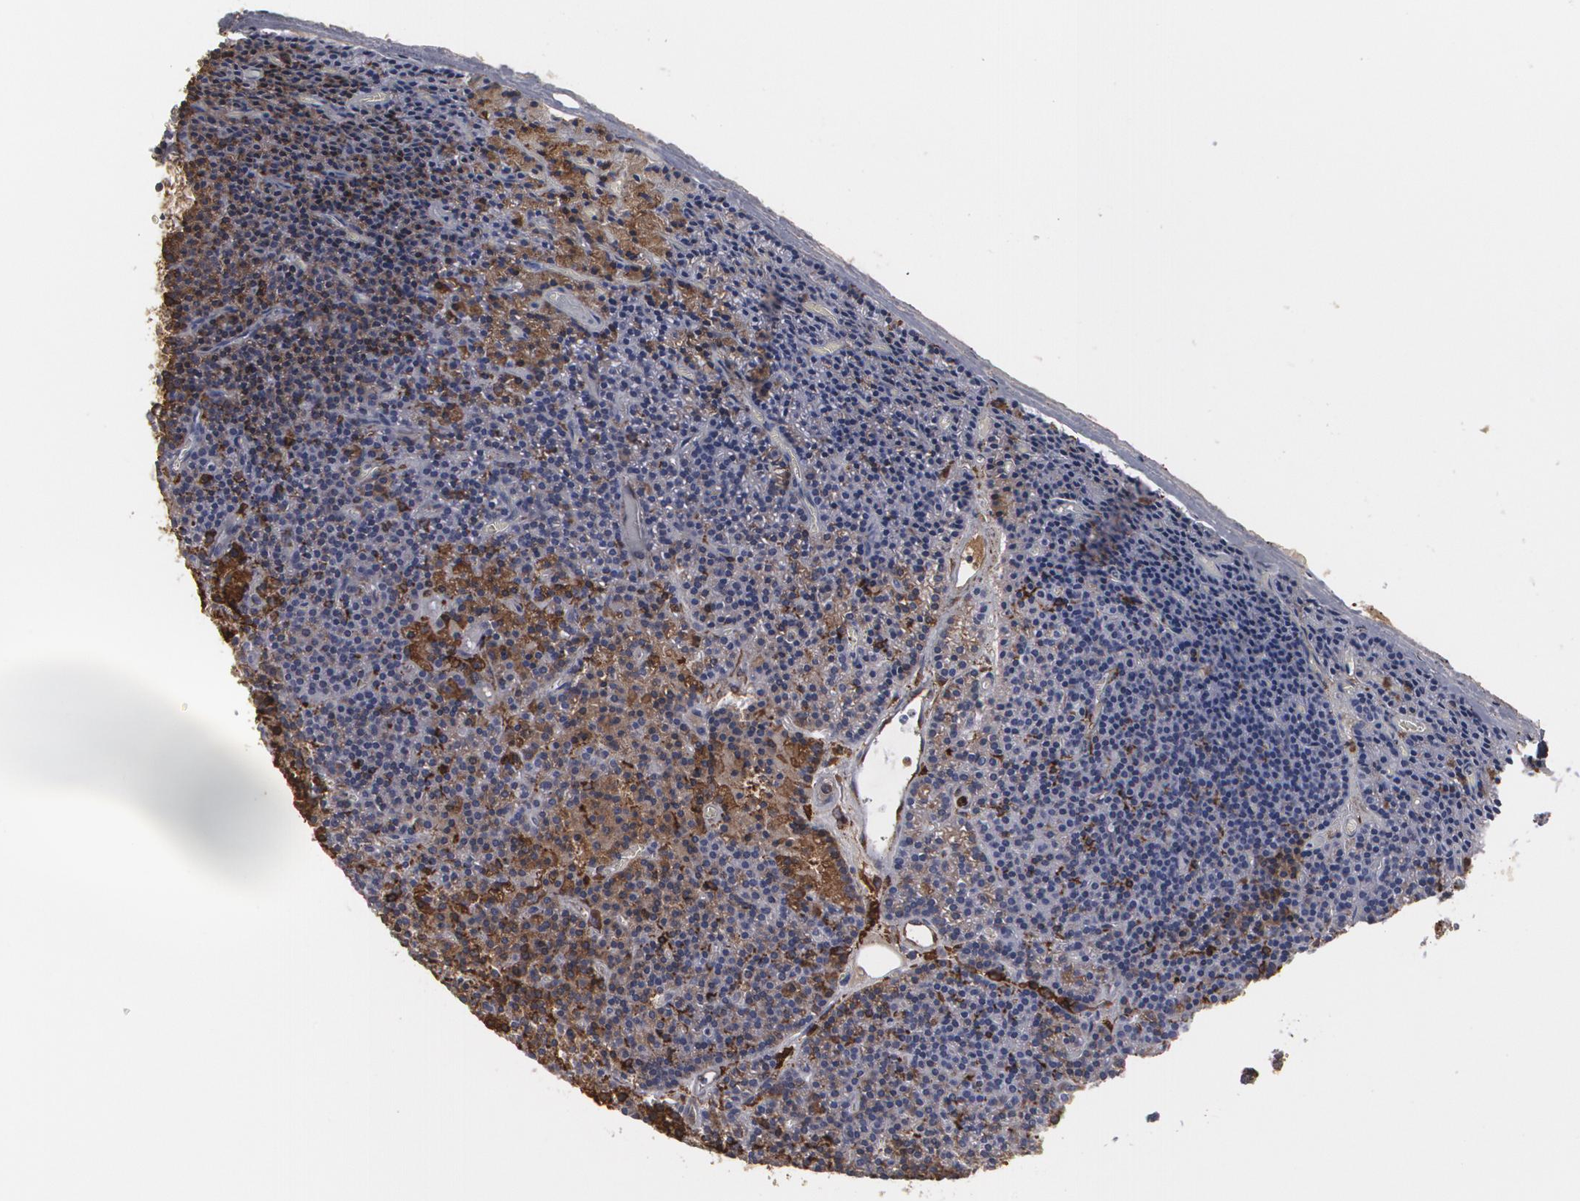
{"staining": {"intensity": "moderate", "quantity": "25%-75%", "location": "cytoplasmic/membranous"}, "tissue": "parathyroid gland", "cell_type": "Glandular cells", "image_type": "normal", "snomed": [{"axis": "morphology", "description": "Normal tissue, NOS"}, {"axis": "topography", "description": "Parathyroid gland"}], "caption": "Immunohistochemistry (IHC) micrograph of normal parathyroid gland: parathyroid gland stained using immunohistochemistry (IHC) reveals medium levels of moderate protein expression localized specifically in the cytoplasmic/membranous of glandular cells, appearing as a cytoplasmic/membranous brown color.", "gene": "ODC1", "patient": {"sex": "male", "age": 57}}